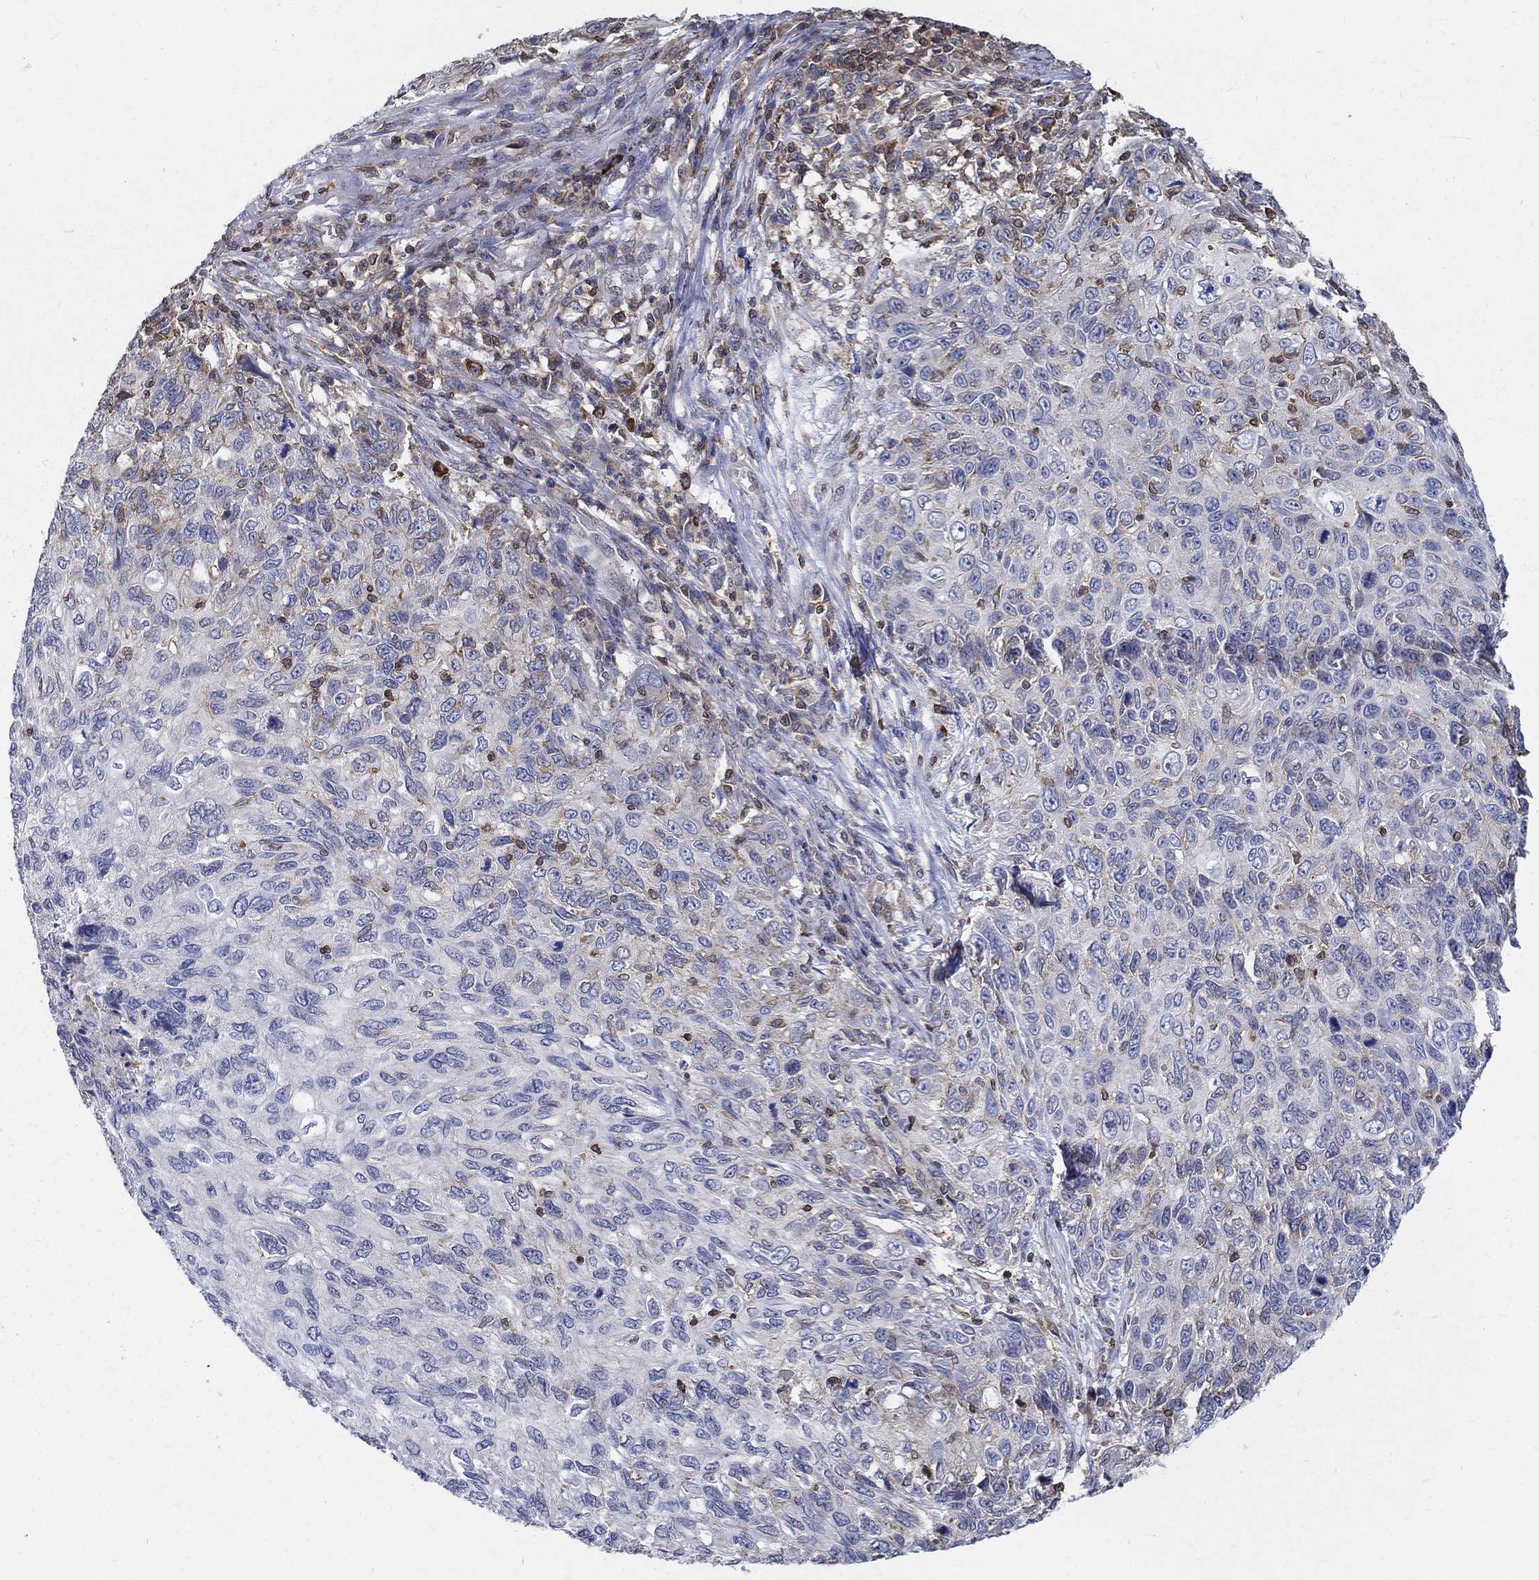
{"staining": {"intensity": "negative", "quantity": "none", "location": "none"}, "tissue": "skin cancer", "cell_type": "Tumor cells", "image_type": "cancer", "snomed": [{"axis": "morphology", "description": "Squamous cell carcinoma, NOS"}, {"axis": "topography", "description": "Skin"}], "caption": "This is an IHC photomicrograph of skin squamous cell carcinoma. There is no positivity in tumor cells.", "gene": "AGAP2", "patient": {"sex": "male", "age": 92}}